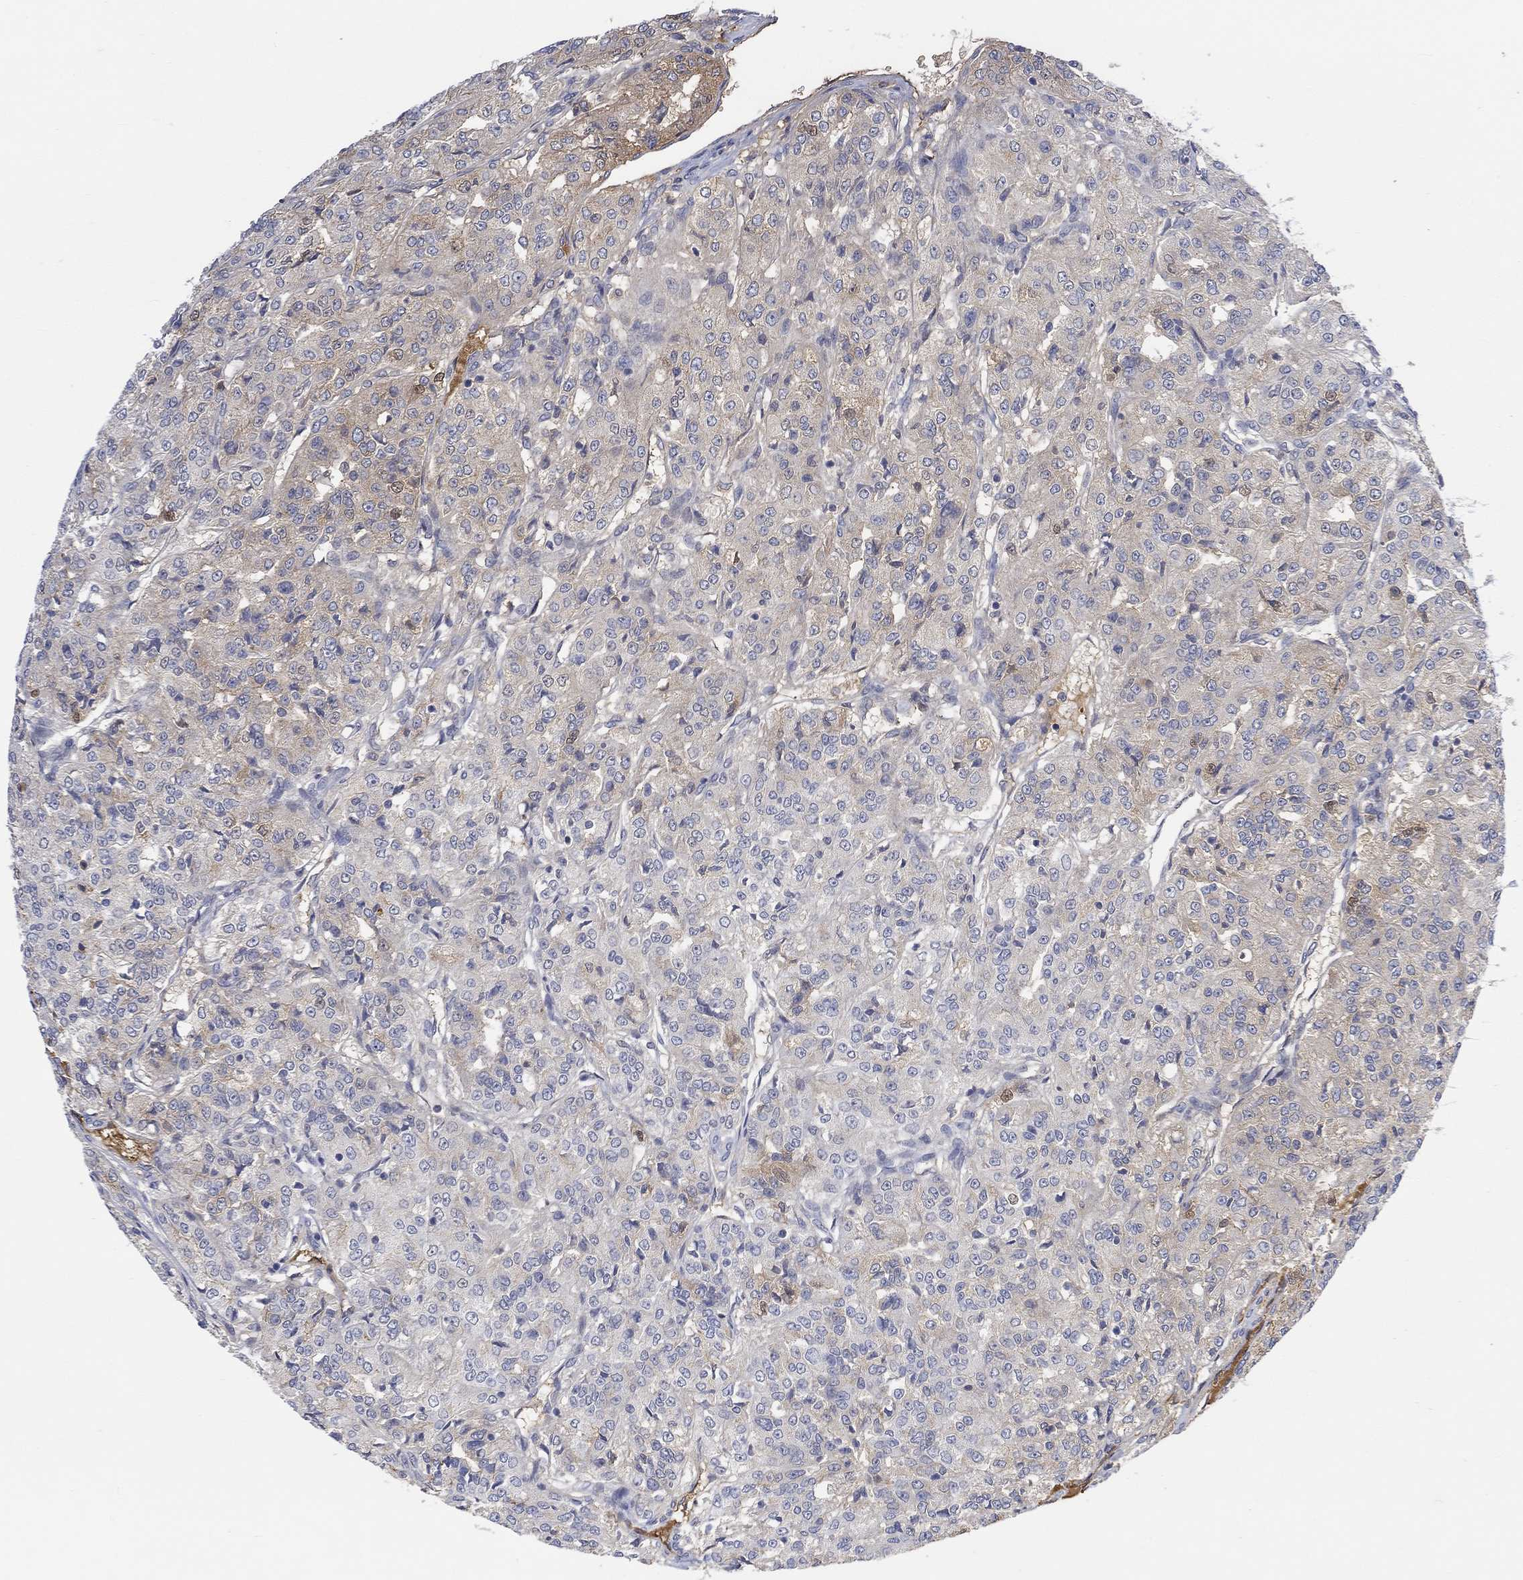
{"staining": {"intensity": "weak", "quantity": "<25%", "location": "cytoplasmic/membranous"}, "tissue": "renal cancer", "cell_type": "Tumor cells", "image_type": "cancer", "snomed": [{"axis": "morphology", "description": "Adenocarcinoma, NOS"}, {"axis": "topography", "description": "Kidney"}], "caption": "Photomicrograph shows no significant protein staining in tumor cells of renal cancer (adenocarcinoma). The staining is performed using DAB (3,3'-diaminobenzidine) brown chromogen with nuclei counter-stained in using hematoxylin.", "gene": "MSTN", "patient": {"sex": "female", "age": 63}}